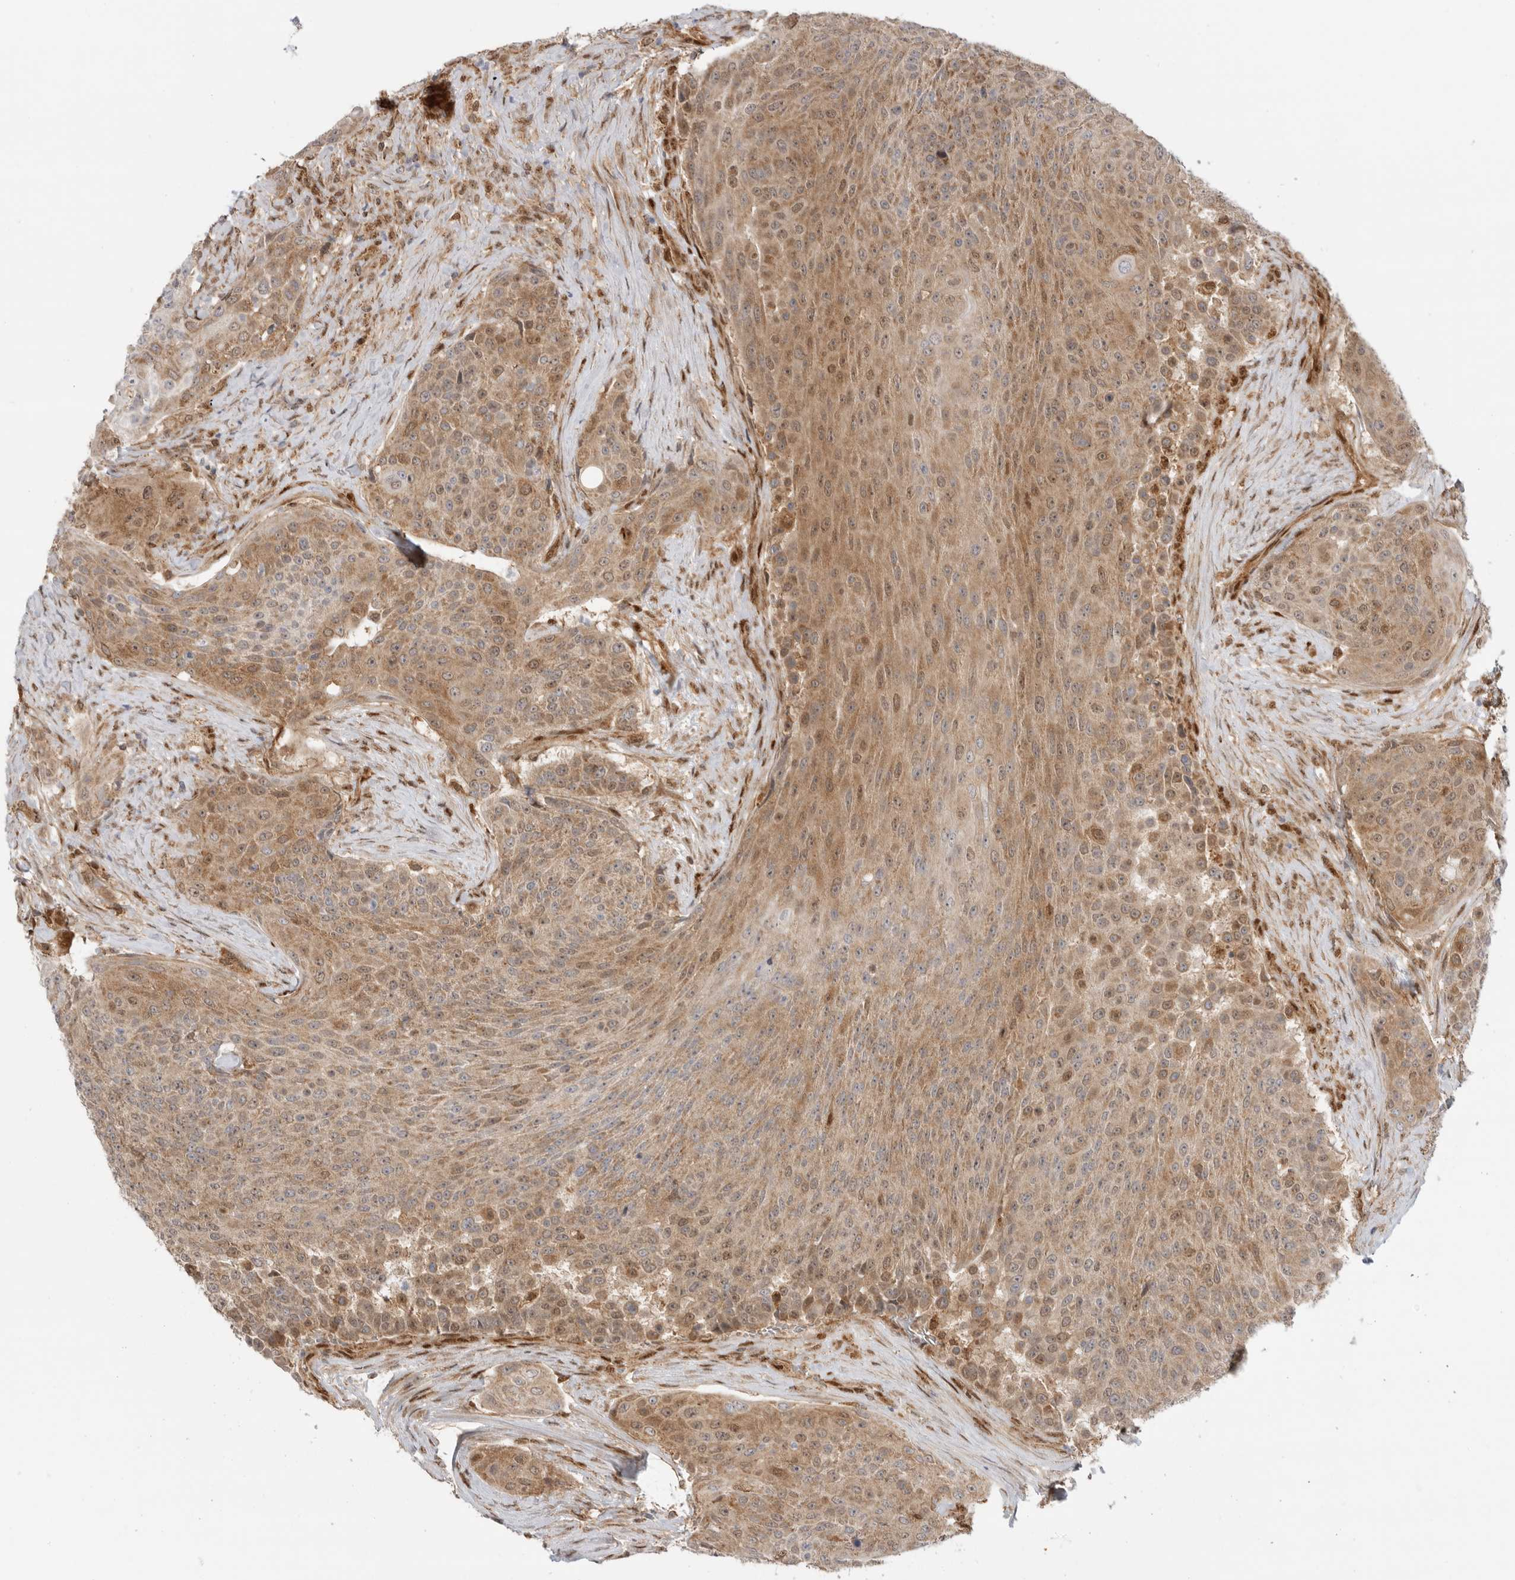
{"staining": {"intensity": "moderate", "quantity": "25%-75%", "location": "cytoplasmic/membranous"}, "tissue": "urothelial cancer", "cell_type": "Tumor cells", "image_type": "cancer", "snomed": [{"axis": "morphology", "description": "Urothelial carcinoma, High grade"}, {"axis": "topography", "description": "Urinary bladder"}], "caption": "Immunohistochemical staining of urothelial carcinoma (high-grade) exhibits moderate cytoplasmic/membranous protein staining in approximately 25%-75% of tumor cells.", "gene": "DCAF8", "patient": {"sex": "female", "age": 63}}